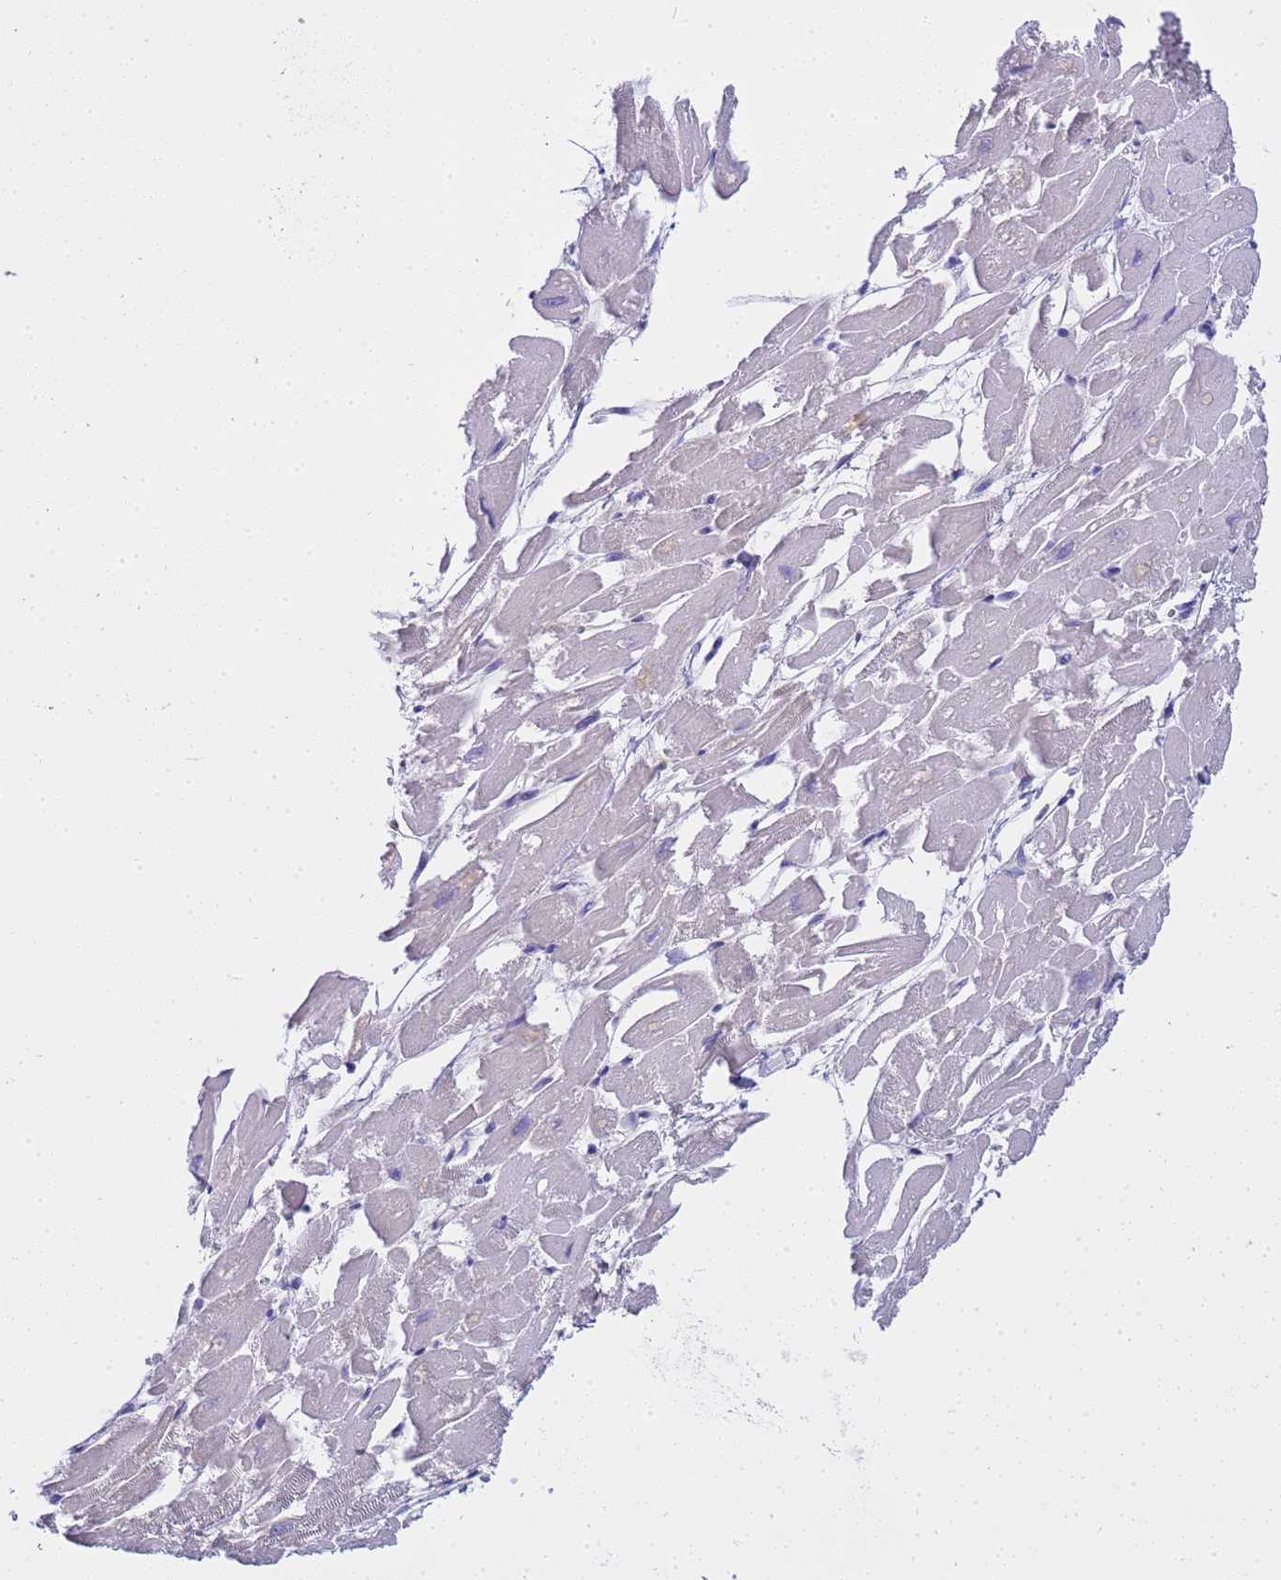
{"staining": {"intensity": "moderate", "quantity": "25%-75%", "location": "cytoplasmic/membranous"}, "tissue": "heart muscle", "cell_type": "Cardiomyocytes", "image_type": "normal", "snomed": [{"axis": "morphology", "description": "Normal tissue, NOS"}, {"axis": "topography", "description": "Heart"}], "caption": "Protein expression analysis of normal heart muscle reveals moderate cytoplasmic/membranous positivity in about 25%-75% of cardiomyocytes.", "gene": "RIPPLY2", "patient": {"sex": "male", "age": 54}}